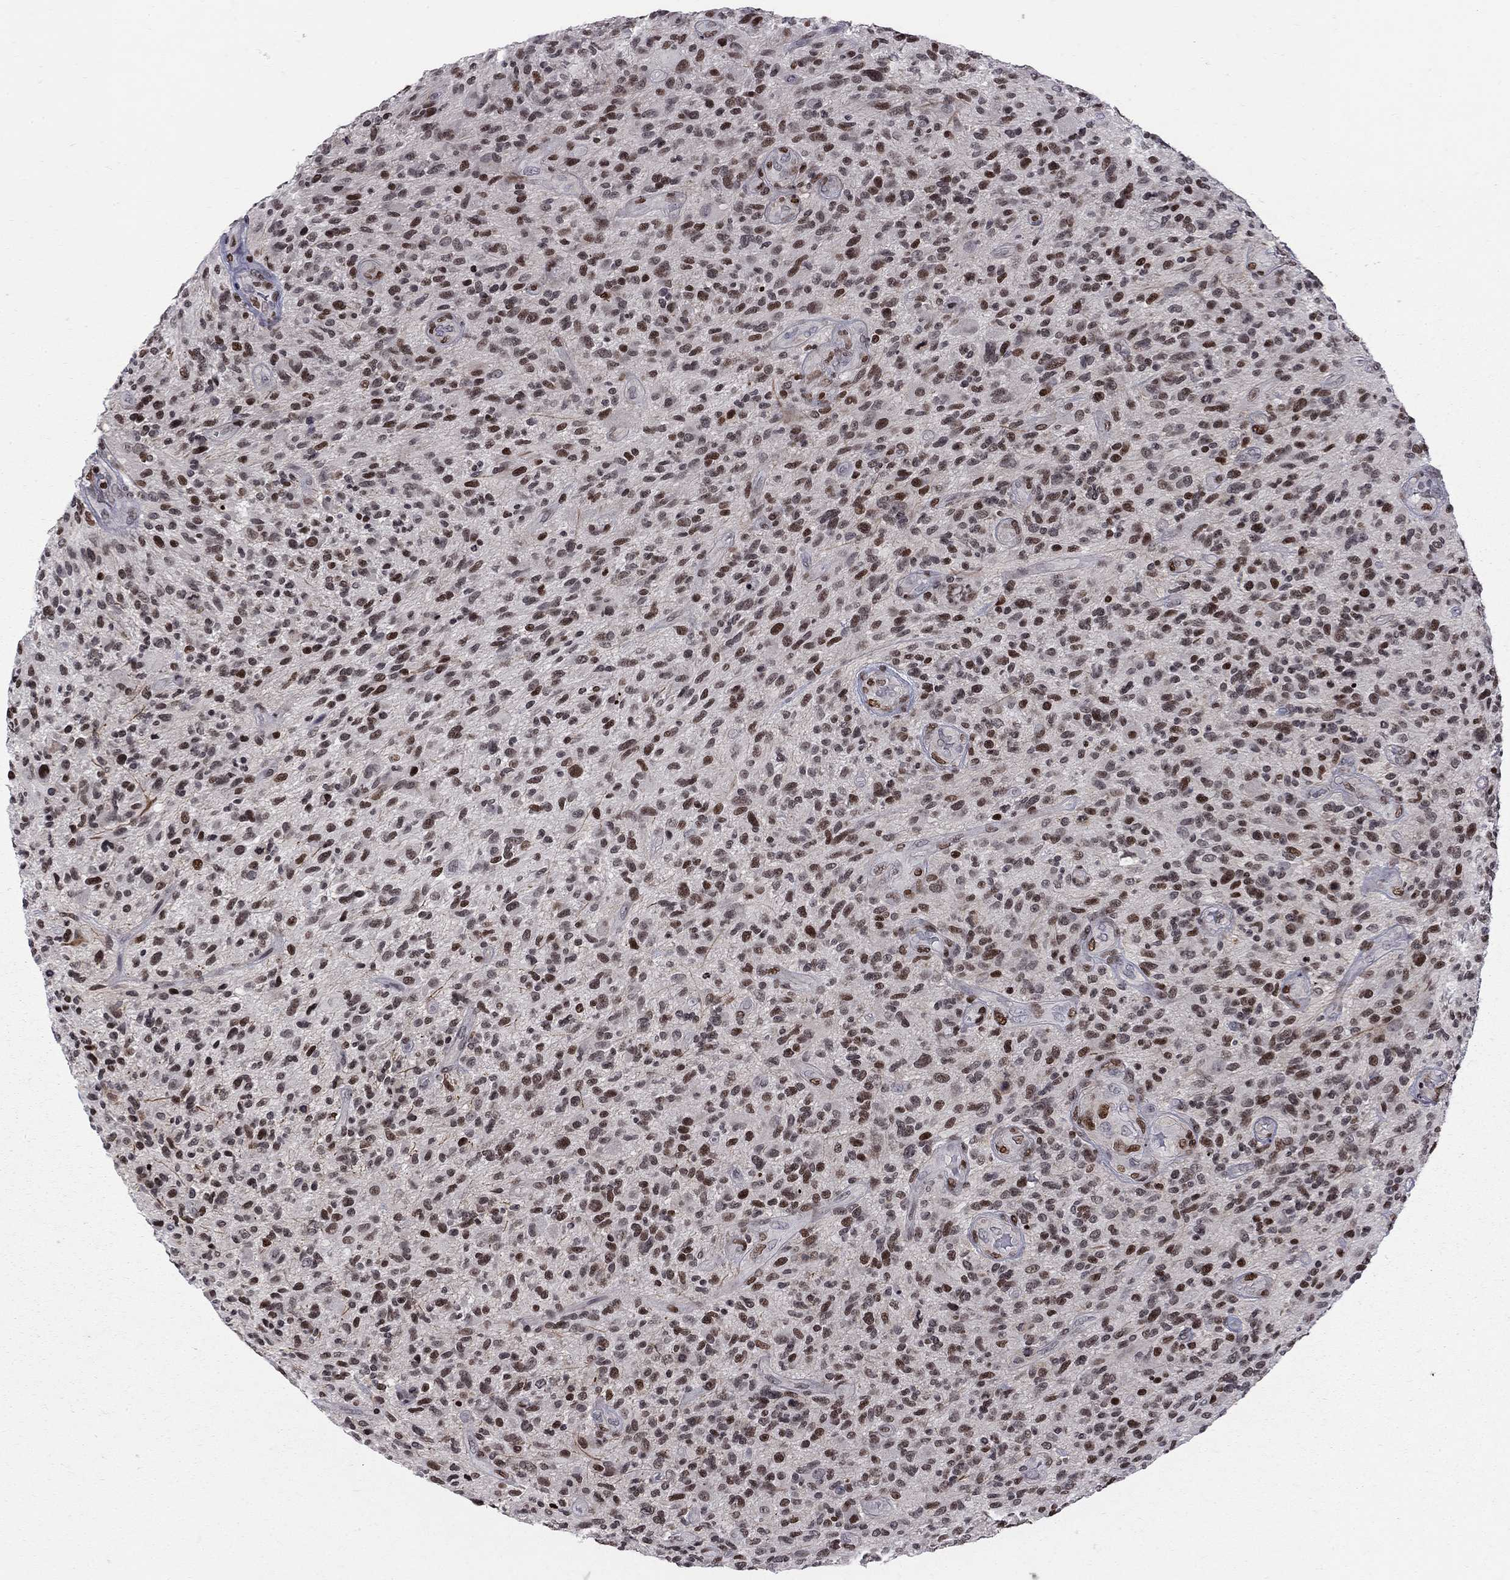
{"staining": {"intensity": "strong", "quantity": ">75%", "location": "nuclear"}, "tissue": "glioma", "cell_type": "Tumor cells", "image_type": "cancer", "snomed": [{"axis": "morphology", "description": "Glioma, malignant, High grade"}, {"axis": "topography", "description": "Brain"}], "caption": "High-power microscopy captured an IHC image of high-grade glioma (malignant), revealing strong nuclear expression in about >75% of tumor cells.", "gene": "RNASEH2C", "patient": {"sex": "male", "age": 47}}